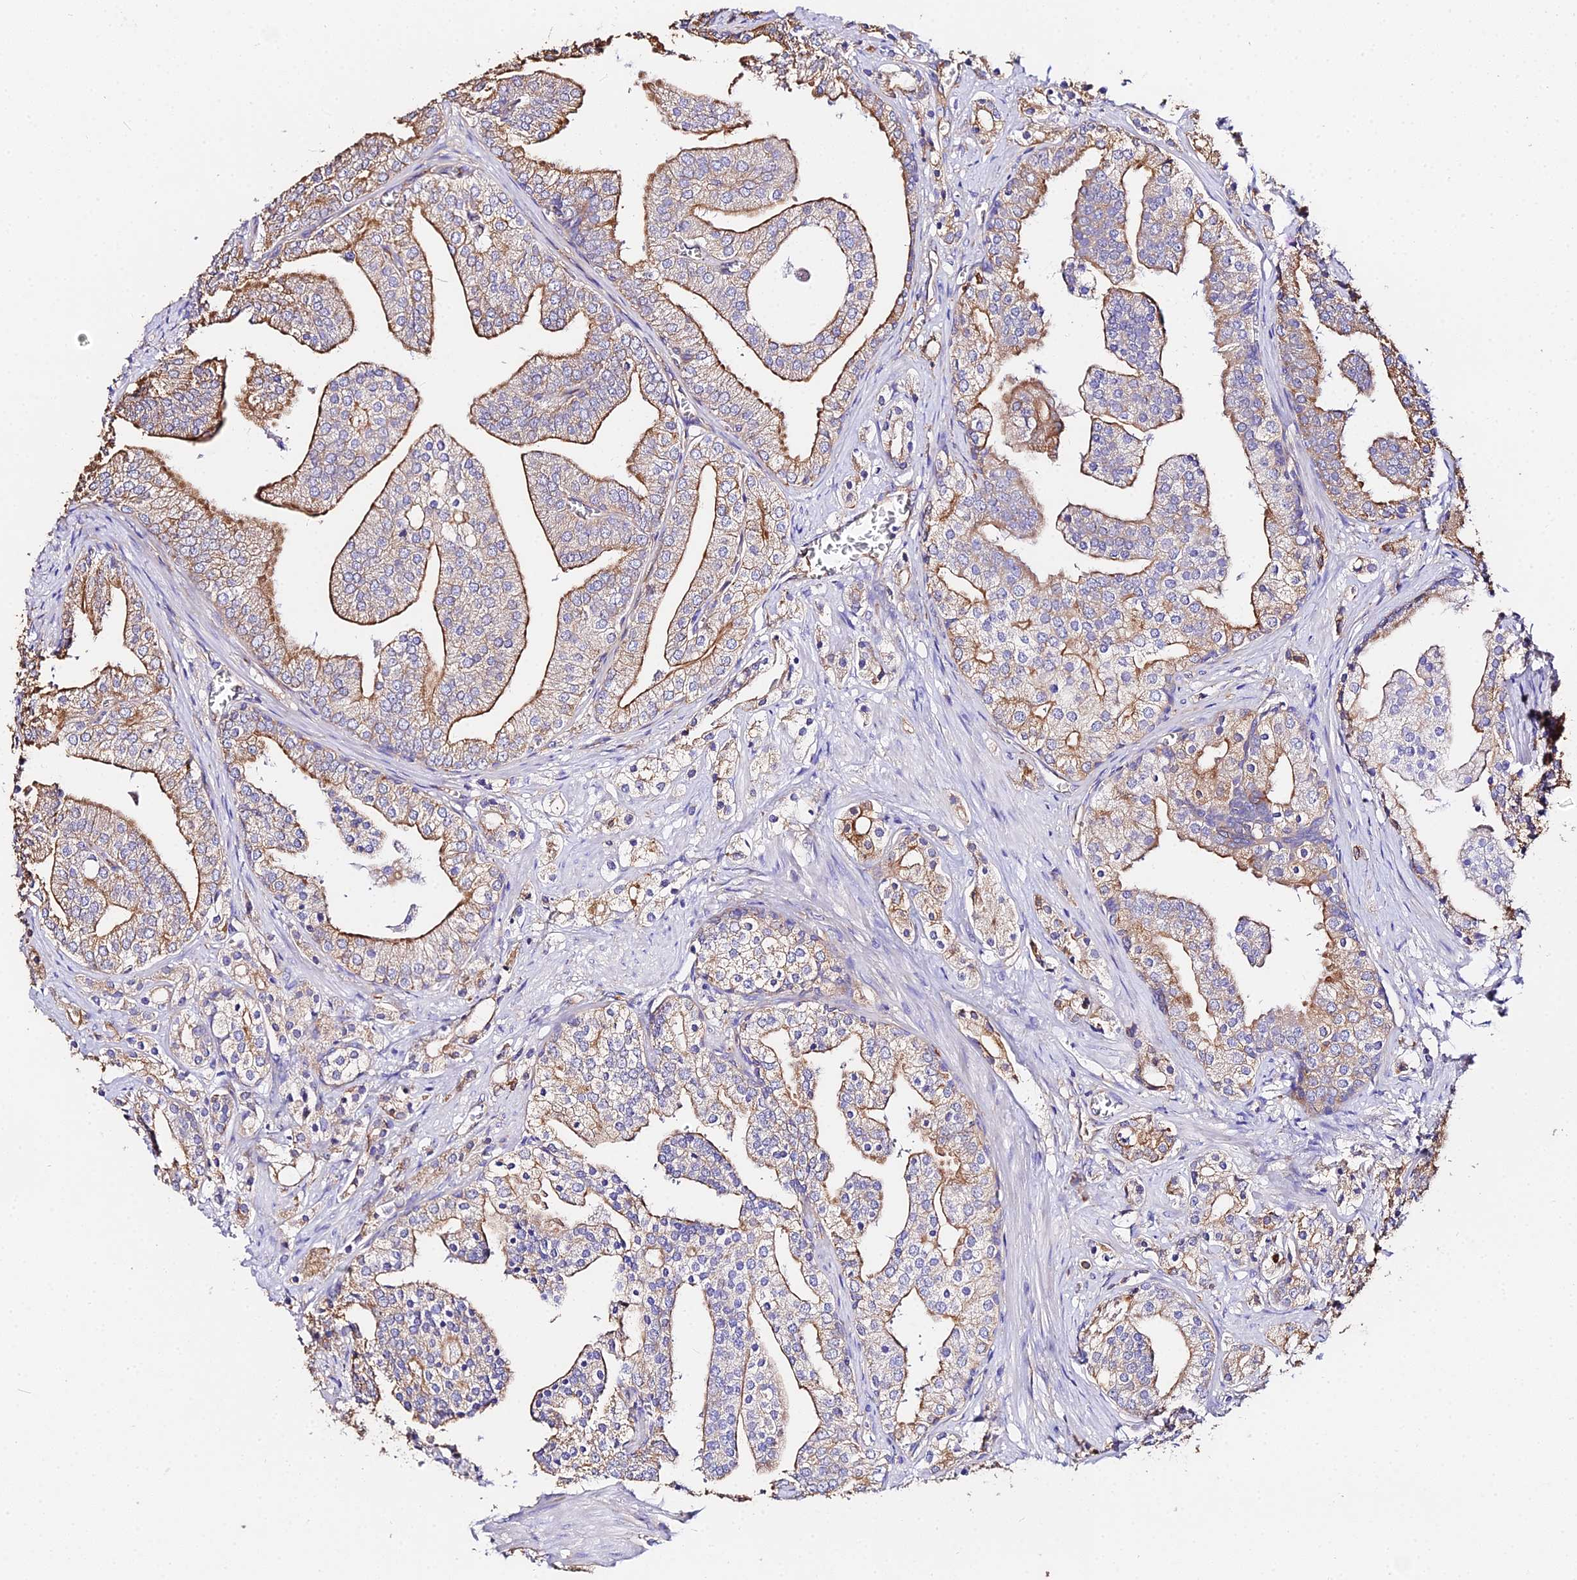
{"staining": {"intensity": "moderate", "quantity": ">75%", "location": "cytoplasmic/membranous"}, "tissue": "prostate cancer", "cell_type": "Tumor cells", "image_type": "cancer", "snomed": [{"axis": "morphology", "description": "Adenocarcinoma, High grade"}, {"axis": "topography", "description": "Prostate"}], "caption": "IHC of human prostate cancer displays medium levels of moderate cytoplasmic/membranous positivity in about >75% of tumor cells. The staining is performed using DAB (3,3'-diaminobenzidine) brown chromogen to label protein expression. The nuclei are counter-stained blue using hematoxylin.", "gene": "DAW1", "patient": {"sex": "male", "age": 50}}